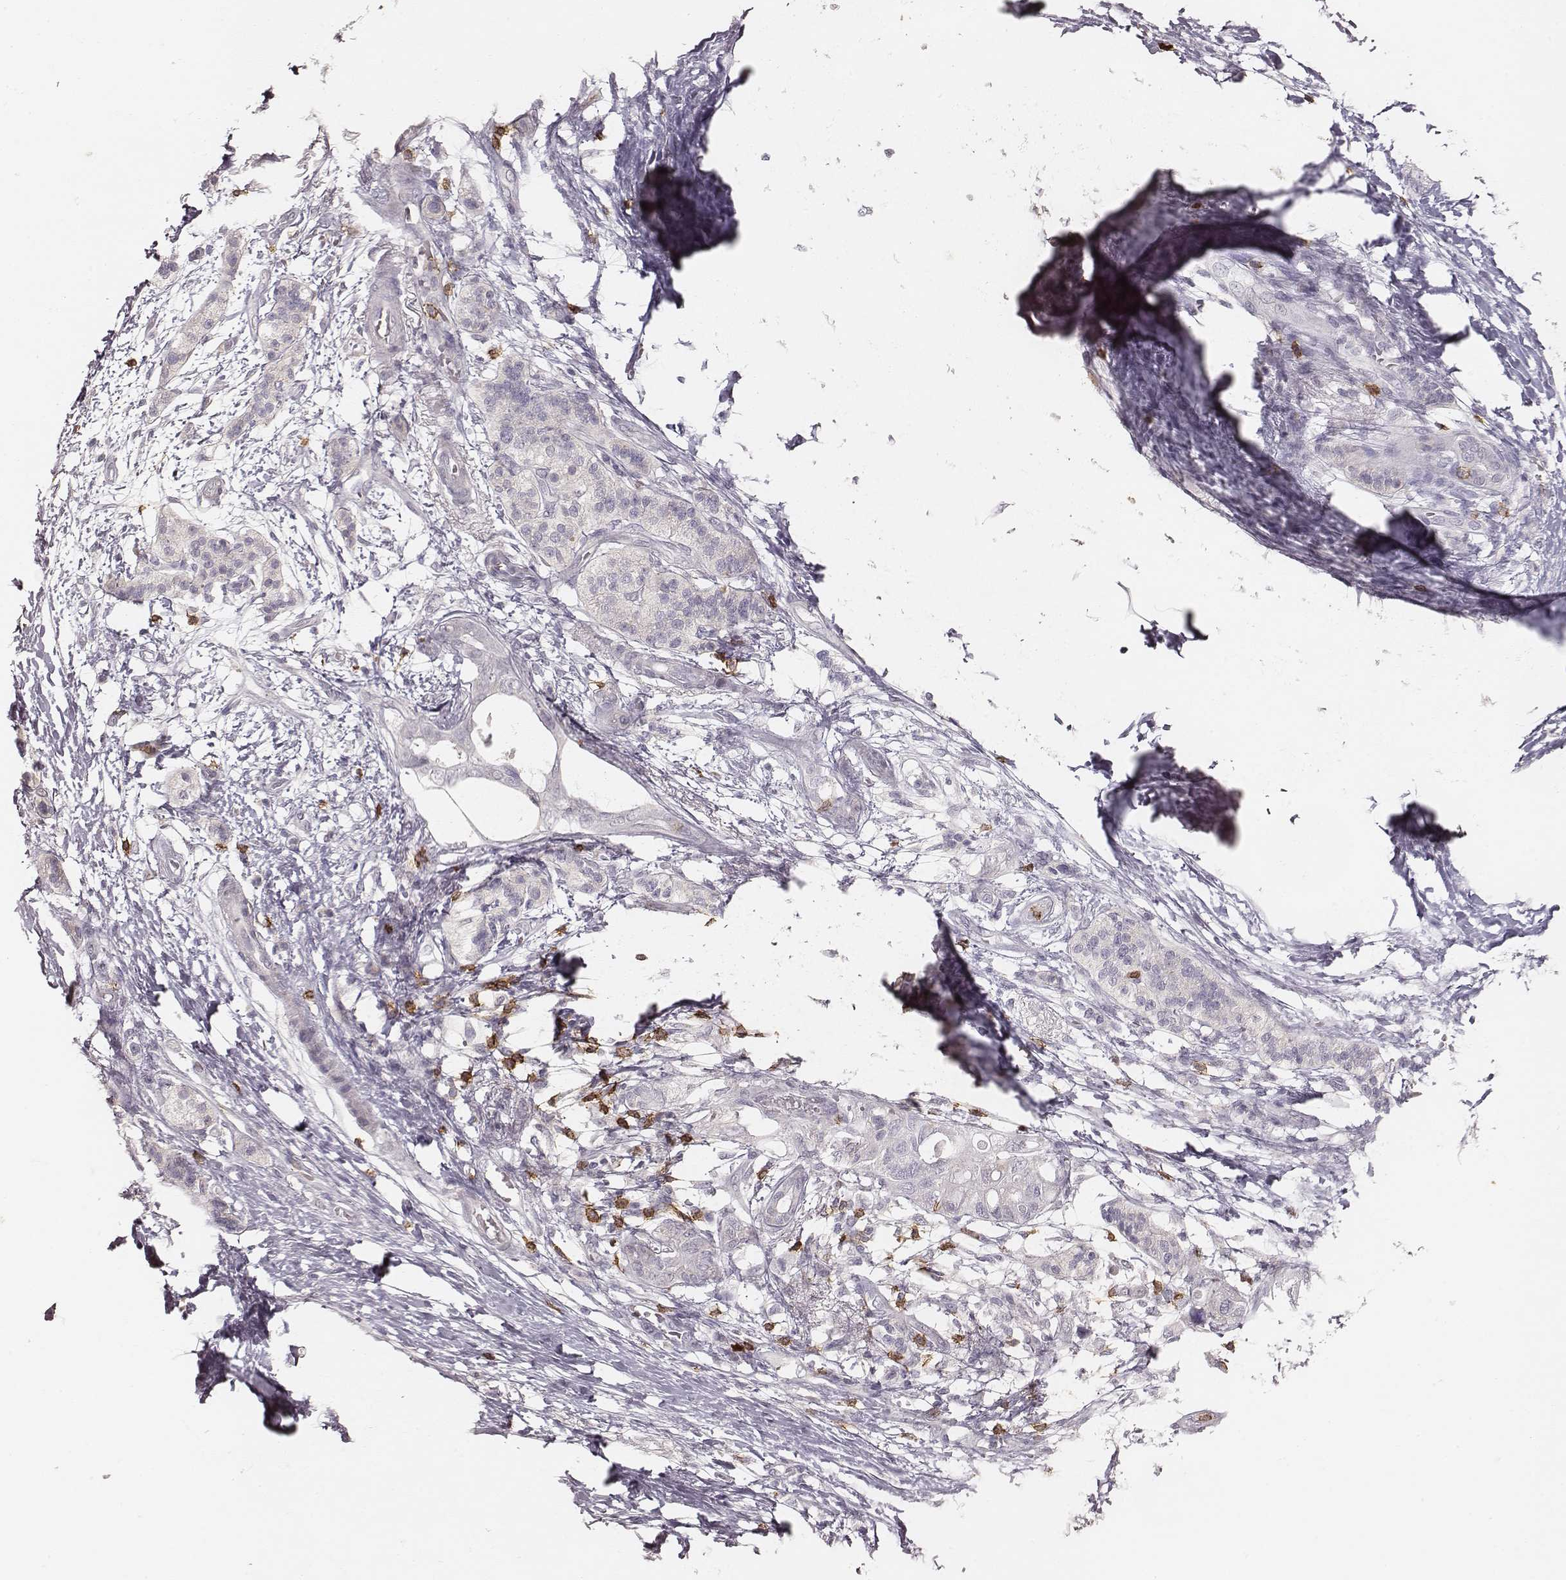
{"staining": {"intensity": "negative", "quantity": "none", "location": "none"}, "tissue": "pancreatic cancer", "cell_type": "Tumor cells", "image_type": "cancer", "snomed": [{"axis": "morphology", "description": "Adenocarcinoma, NOS"}, {"axis": "topography", "description": "Pancreas"}], "caption": "A histopathology image of pancreatic cancer (adenocarcinoma) stained for a protein shows no brown staining in tumor cells.", "gene": "CD8A", "patient": {"sex": "female", "age": 72}}